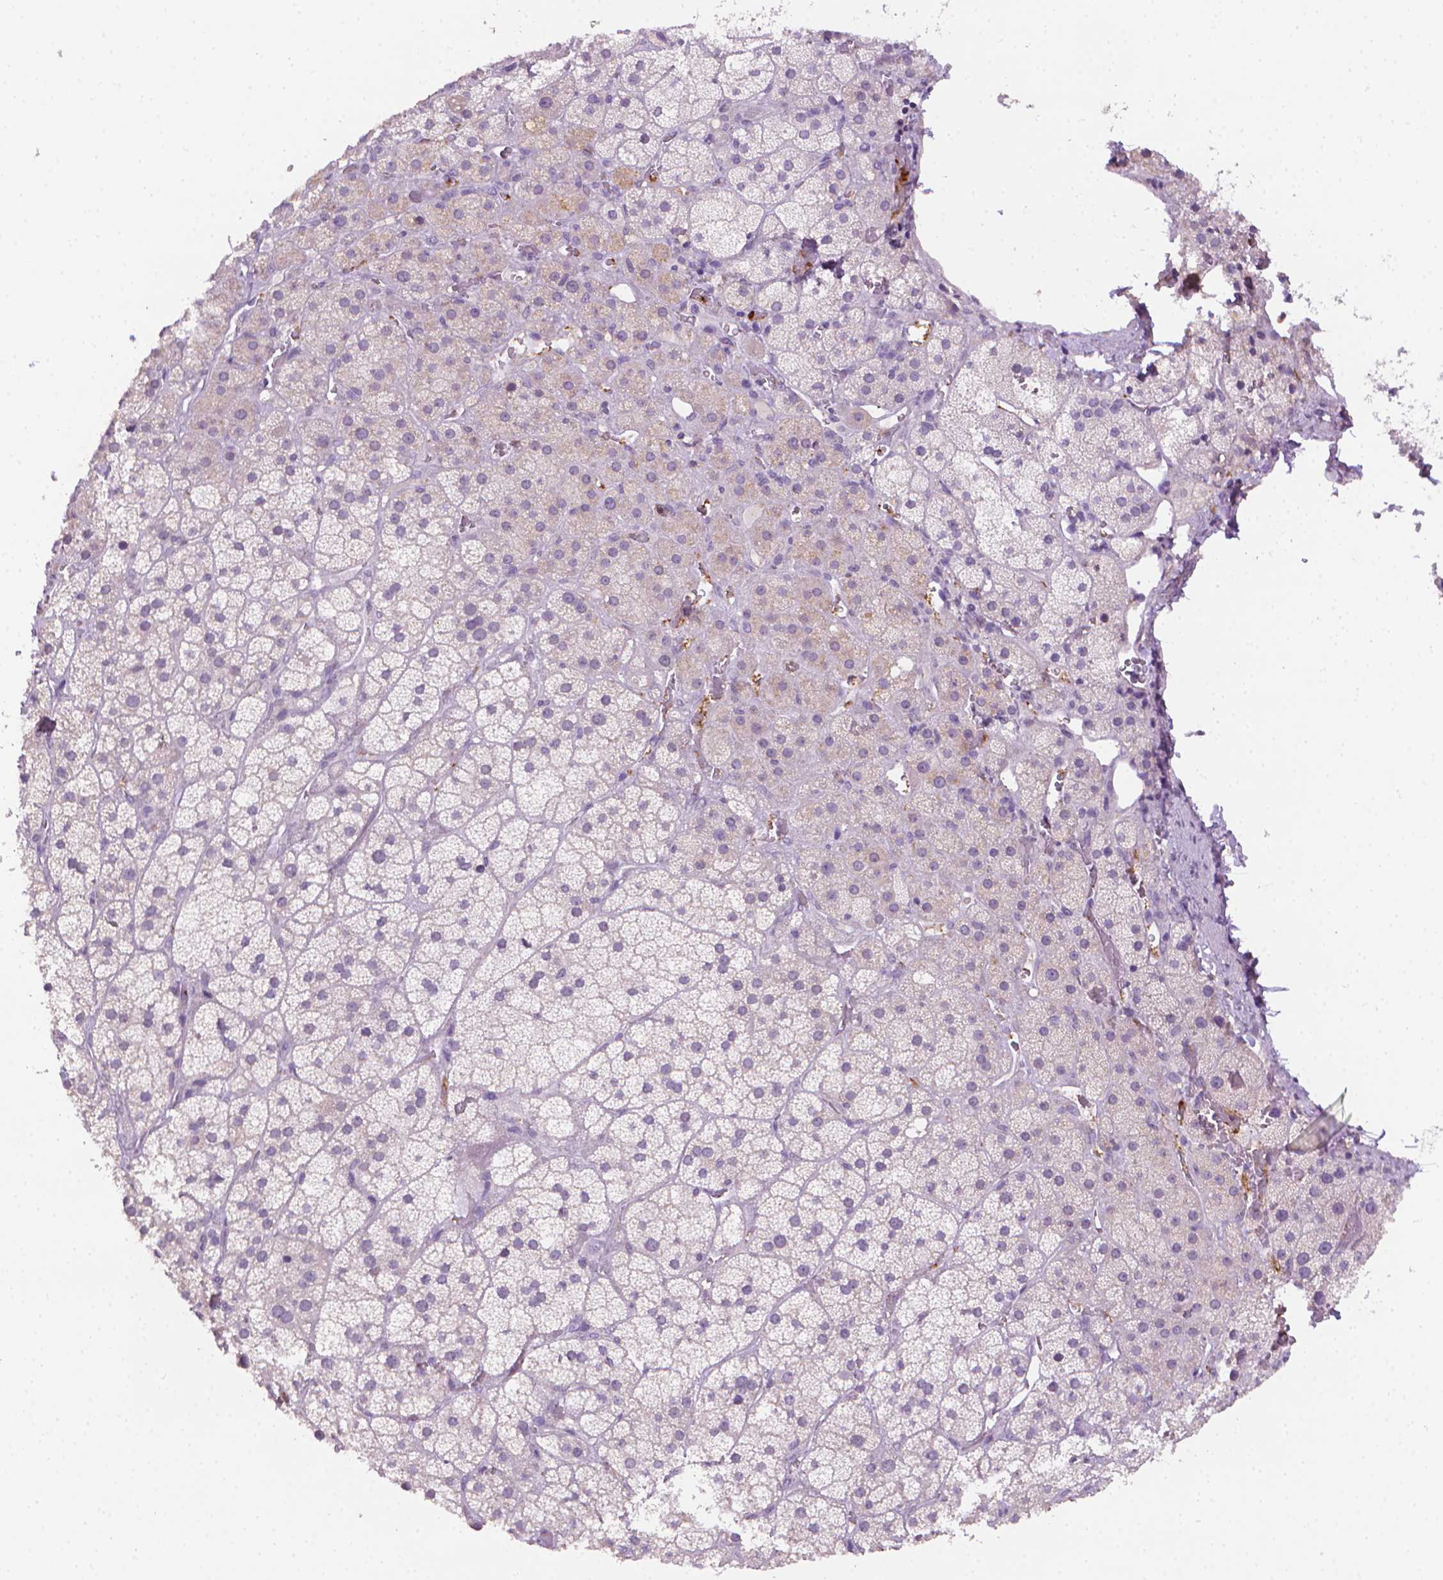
{"staining": {"intensity": "negative", "quantity": "none", "location": "none"}, "tissue": "adrenal gland", "cell_type": "Glandular cells", "image_type": "normal", "snomed": [{"axis": "morphology", "description": "Normal tissue, NOS"}, {"axis": "topography", "description": "Adrenal gland"}], "caption": "Immunohistochemistry (IHC) micrograph of normal adrenal gland: adrenal gland stained with DAB (3,3'-diaminobenzidine) demonstrates no significant protein staining in glandular cells. (DAB (3,3'-diaminobenzidine) IHC, high magnification).", "gene": "CDKN2D", "patient": {"sex": "male", "age": 57}}